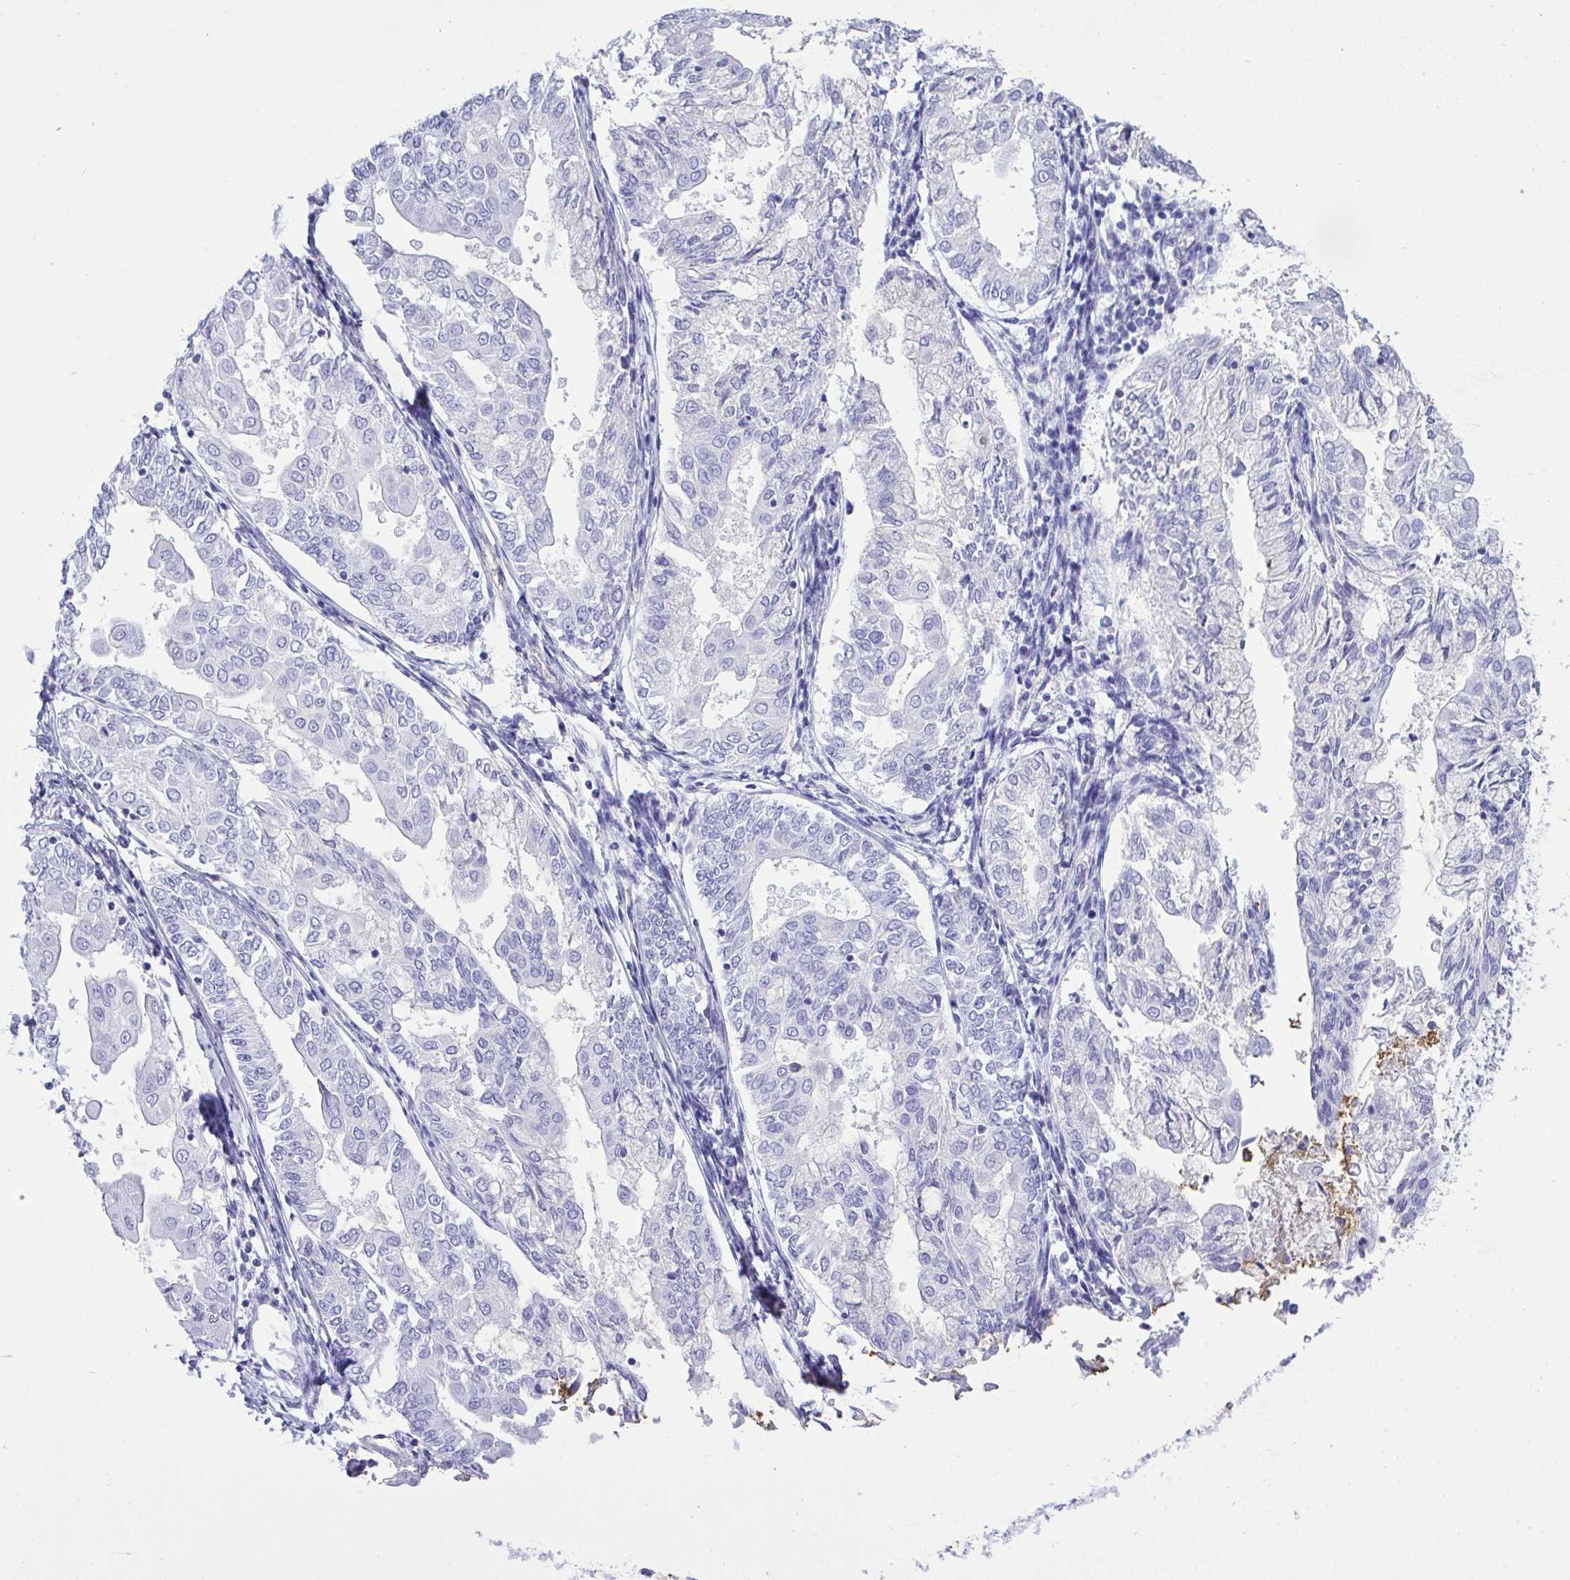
{"staining": {"intensity": "negative", "quantity": "none", "location": "none"}, "tissue": "endometrial cancer", "cell_type": "Tumor cells", "image_type": "cancer", "snomed": [{"axis": "morphology", "description": "Adenocarcinoma, NOS"}, {"axis": "topography", "description": "Endometrium"}], "caption": "IHC image of neoplastic tissue: endometrial cancer (adenocarcinoma) stained with DAB (3,3'-diaminobenzidine) displays no significant protein expression in tumor cells.", "gene": "AKR1D1", "patient": {"sex": "female", "age": 68}}